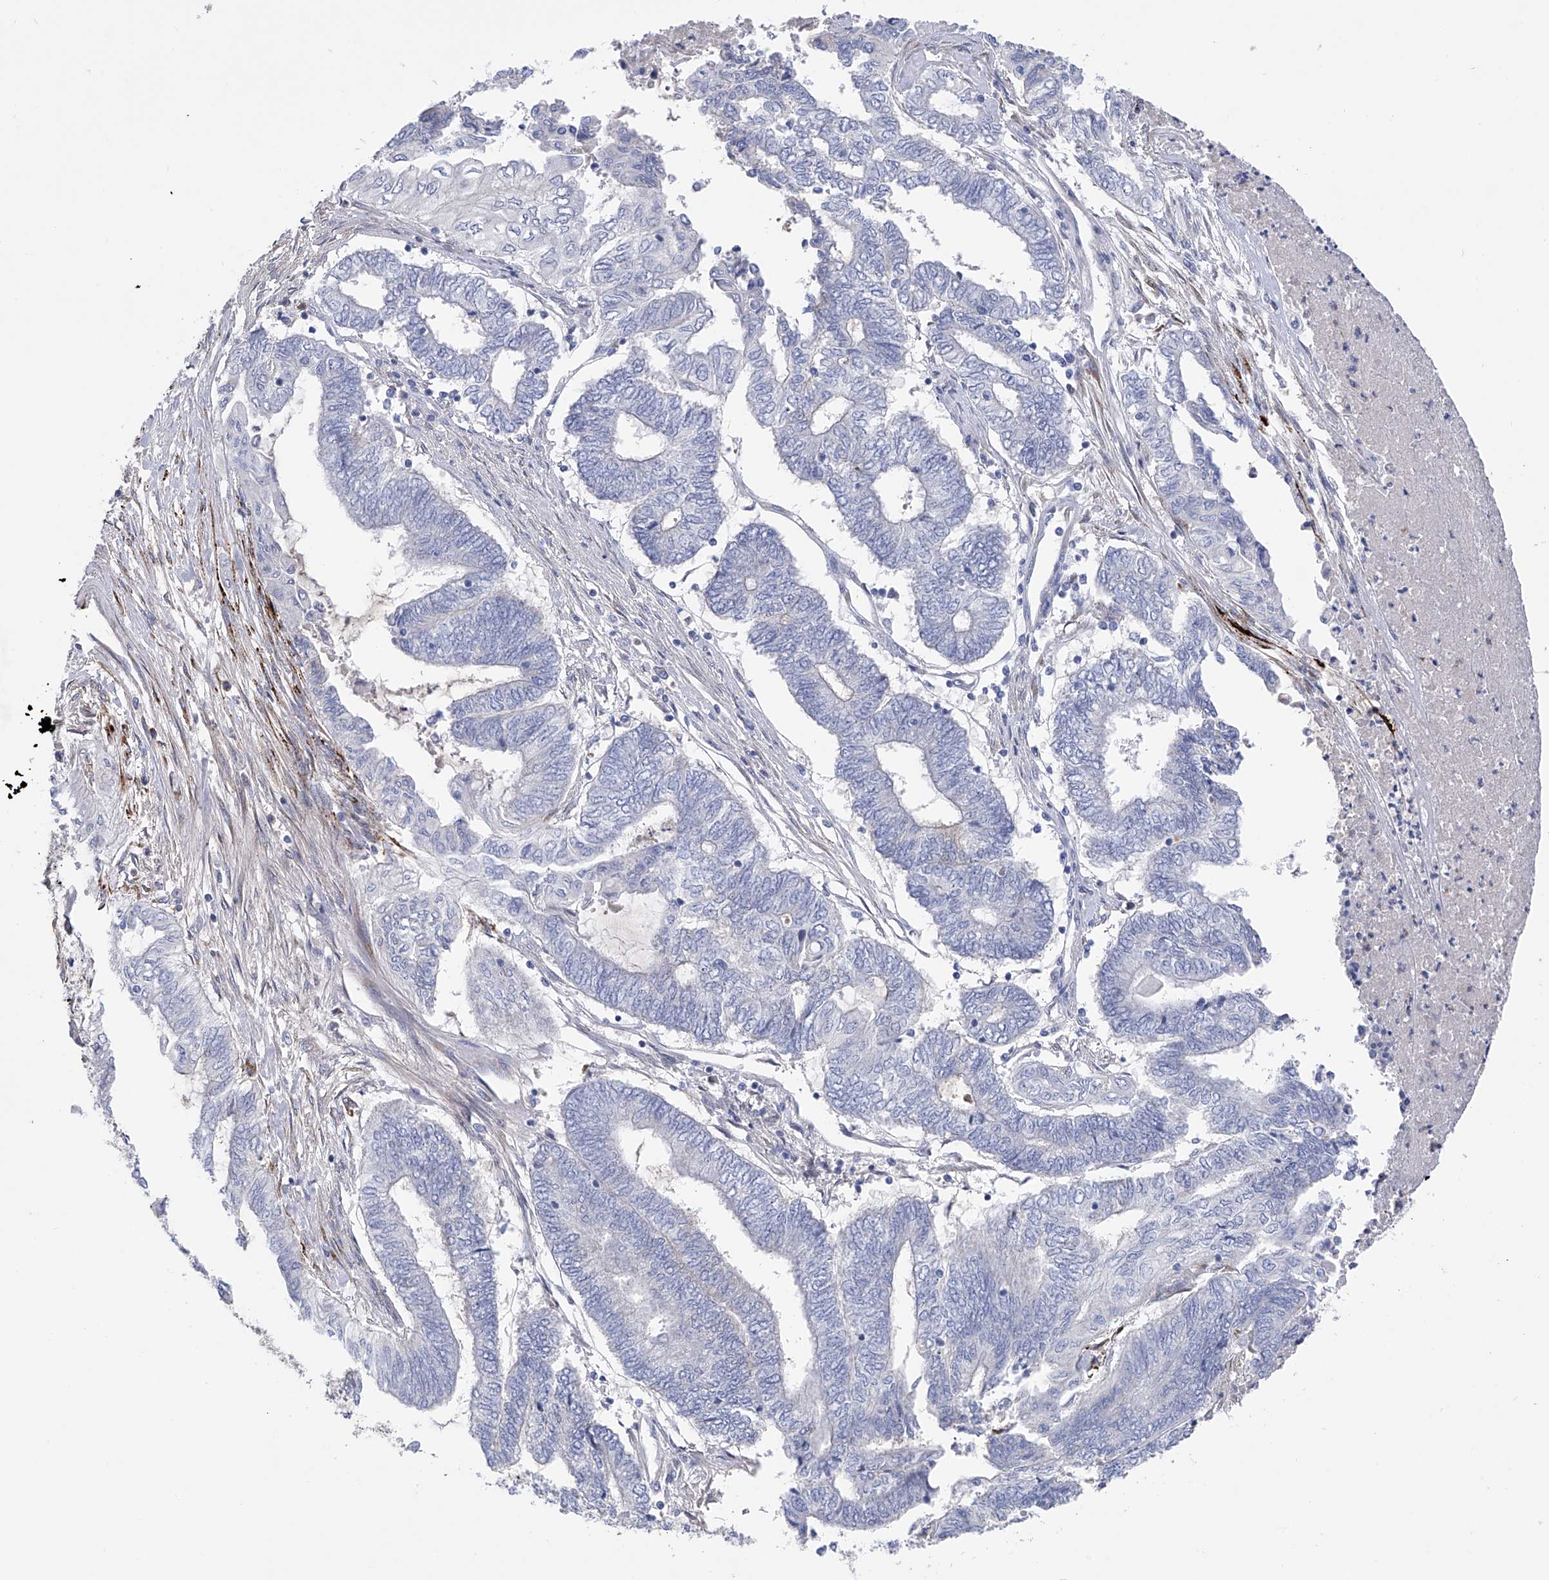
{"staining": {"intensity": "negative", "quantity": "none", "location": "none"}, "tissue": "endometrial cancer", "cell_type": "Tumor cells", "image_type": "cancer", "snomed": [{"axis": "morphology", "description": "Adenocarcinoma, NOS"}, {"axis": "topography", "description": "Uterus"}, {"axis": "topography", "description": "Endometrium"}], "caption": "There is no significant expression in tumor cells of endometrial cancer (adenocarcinoma). Brightfield microscopy of immunohistochemistry (IHC) stained with DAB (3,3'-diaminobenzidine) (brown) and hematoxylin (blue), captured at high magnification.", "gene": "PHF20", "patient": {"sex": "female", "age": 70}}